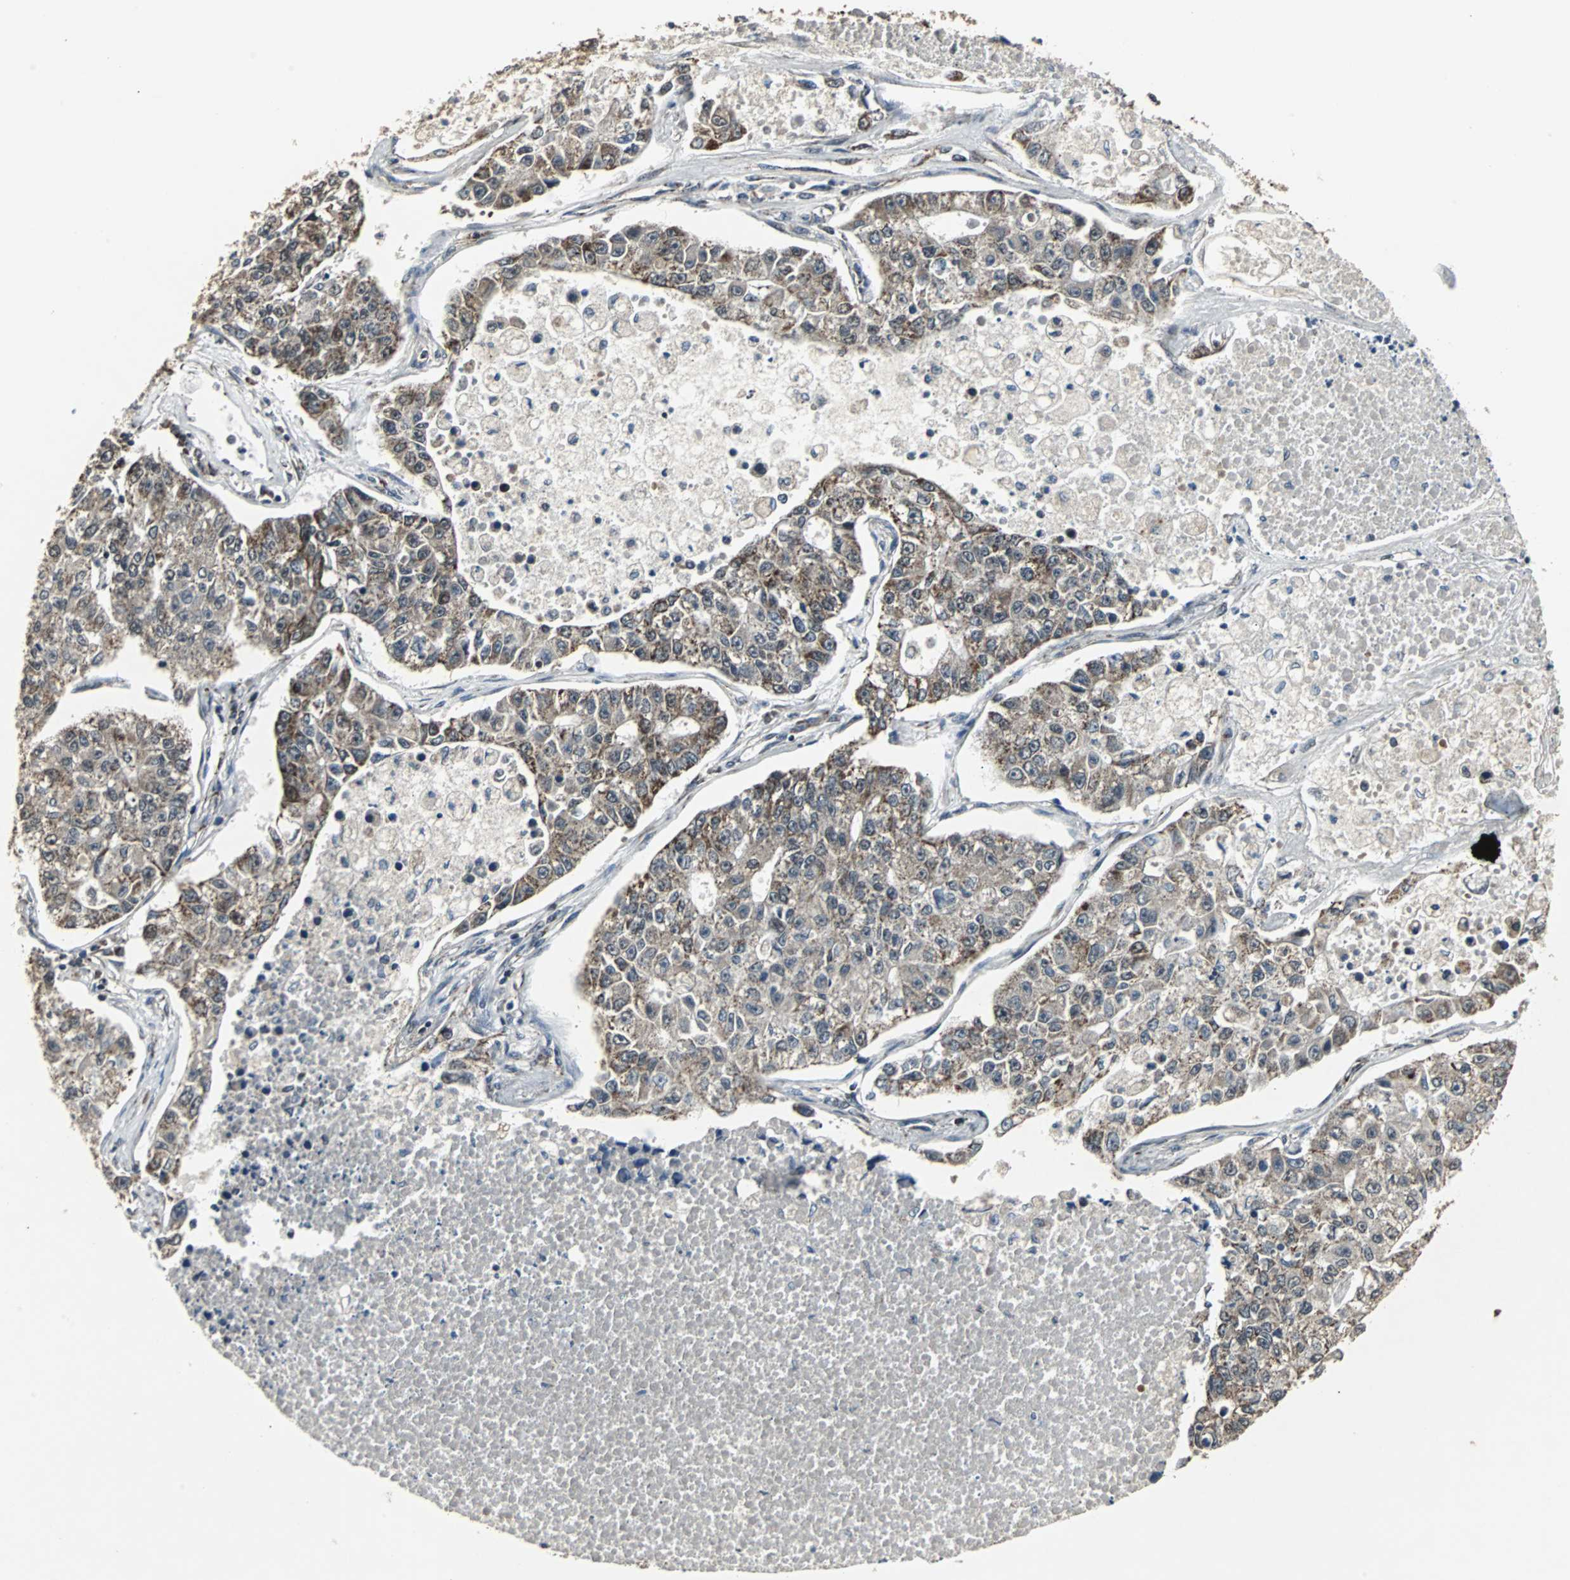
{"staining": {"intensity": "strong", "quantity": "25%-75%", "location": "cytoplasmic/membranous"}, "tissue": "lung cancer", "cell_type": "Tumor cells", "image_type": "cancer", "snomed": [{"axis": "morphology", "description": "Adenocarcinoma, NOS"}, {"axis": "topography", "description": "Lung"}], "caption": "An image of human lung cancer stained for a protein reveals strong cytoplasmic/membranous brown staining in tumor cells.", "gene": "MRPL40", "patient": {"sex": "male", "age": 49}}